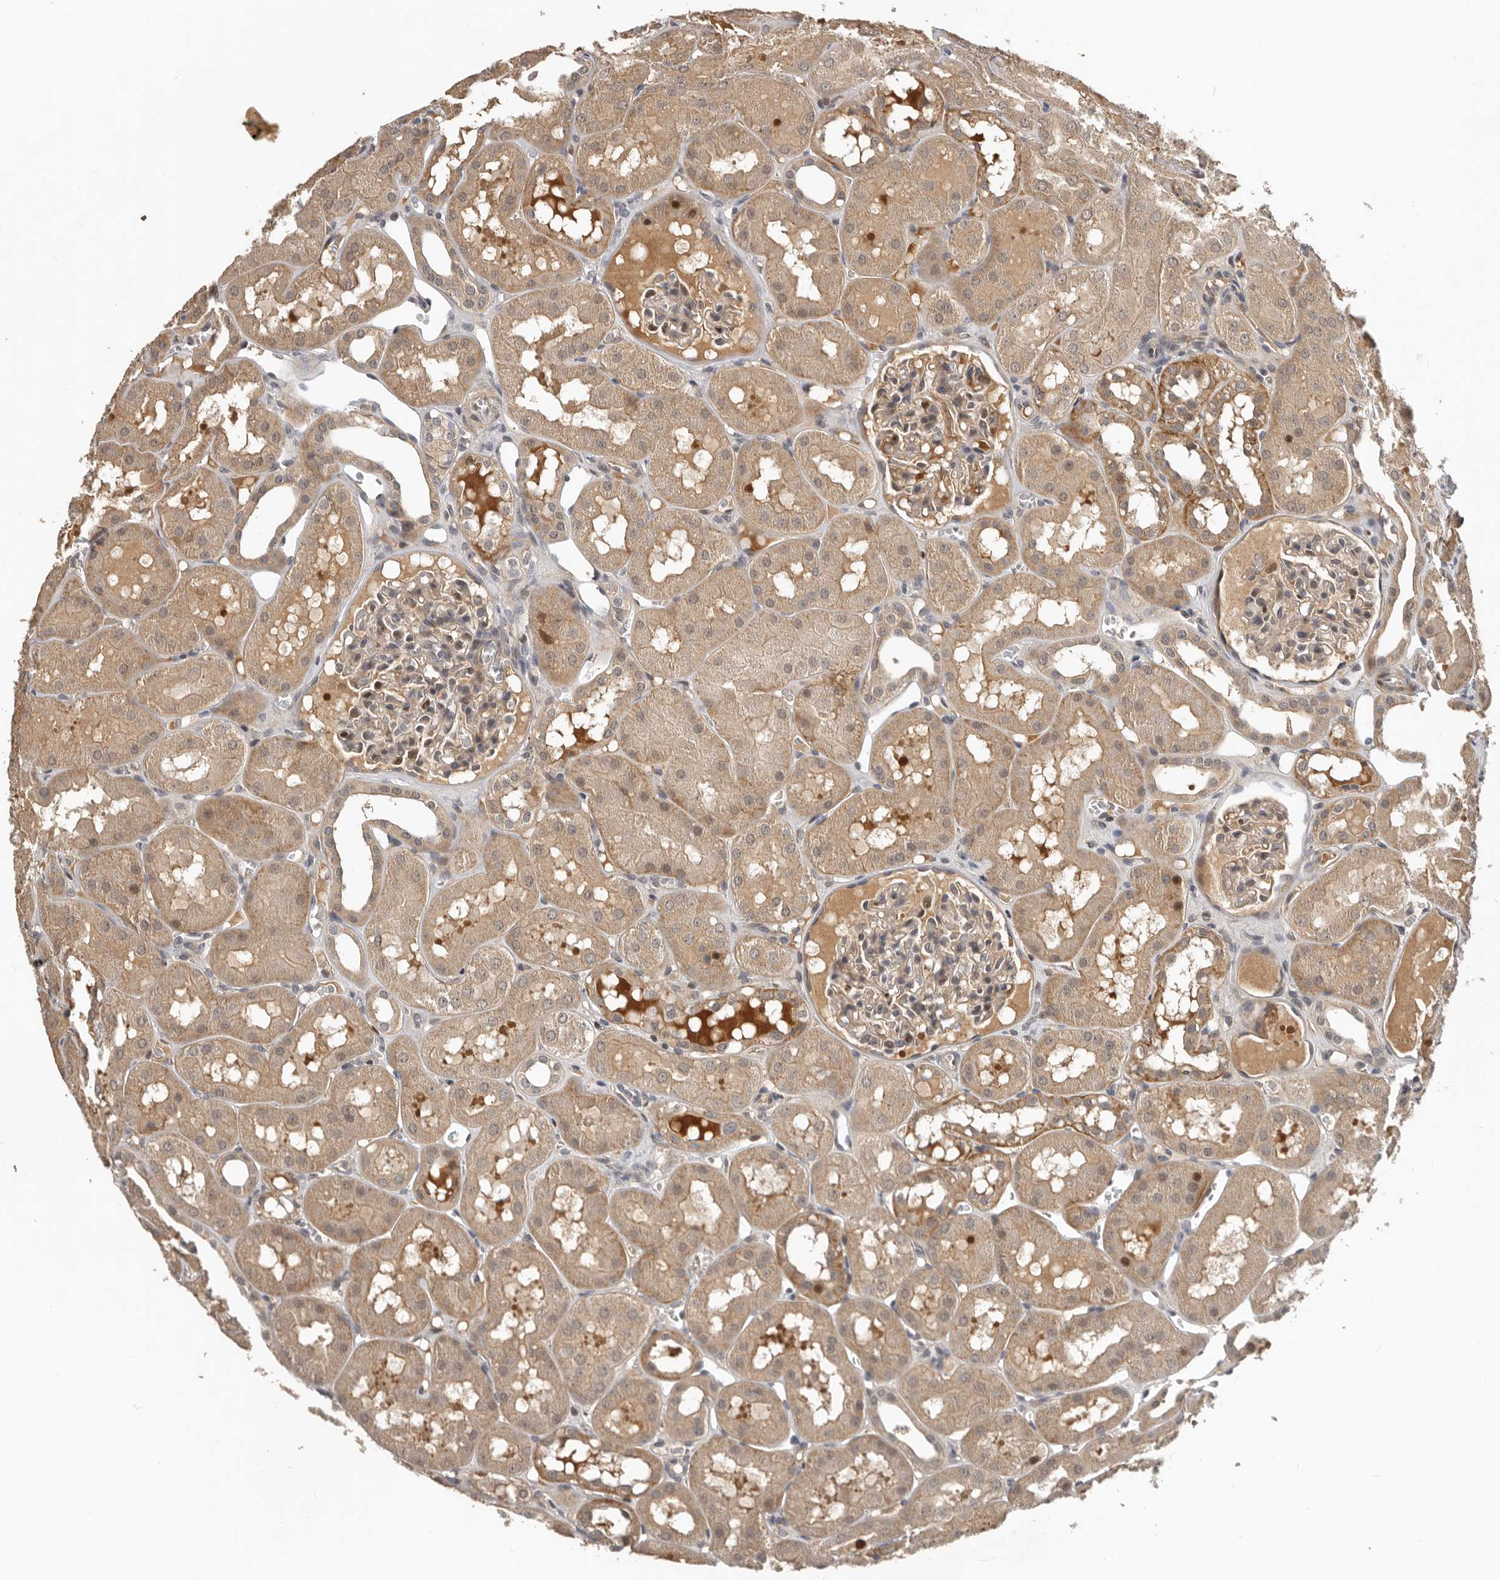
{"staining": {"intensity": "moderate", "quantity": "25%-75%", "location": "cytoplasmic/membranous,nuclear"}, "tissue": "kidney", "cell_type": "Cells in glomeruli", "image_type": "normal", "snomed": [{"axis": "morphology", "description": "Normal tissue, NOS"}, {"axis": "topography", "description": "Kidney"}, {"axis": "topography", "description": "Urinary bladder"}], "caption": "Protein staining of benign kidney displays moderate cytoplasmic/membranous,nuclear expression in approximately 25%-75% of cells in glomeruli. (Brightfield microscopy of DAB IHC at high magnification).", "gene": "HENMT1", "patient": {"sex": "male", "age": 16}}